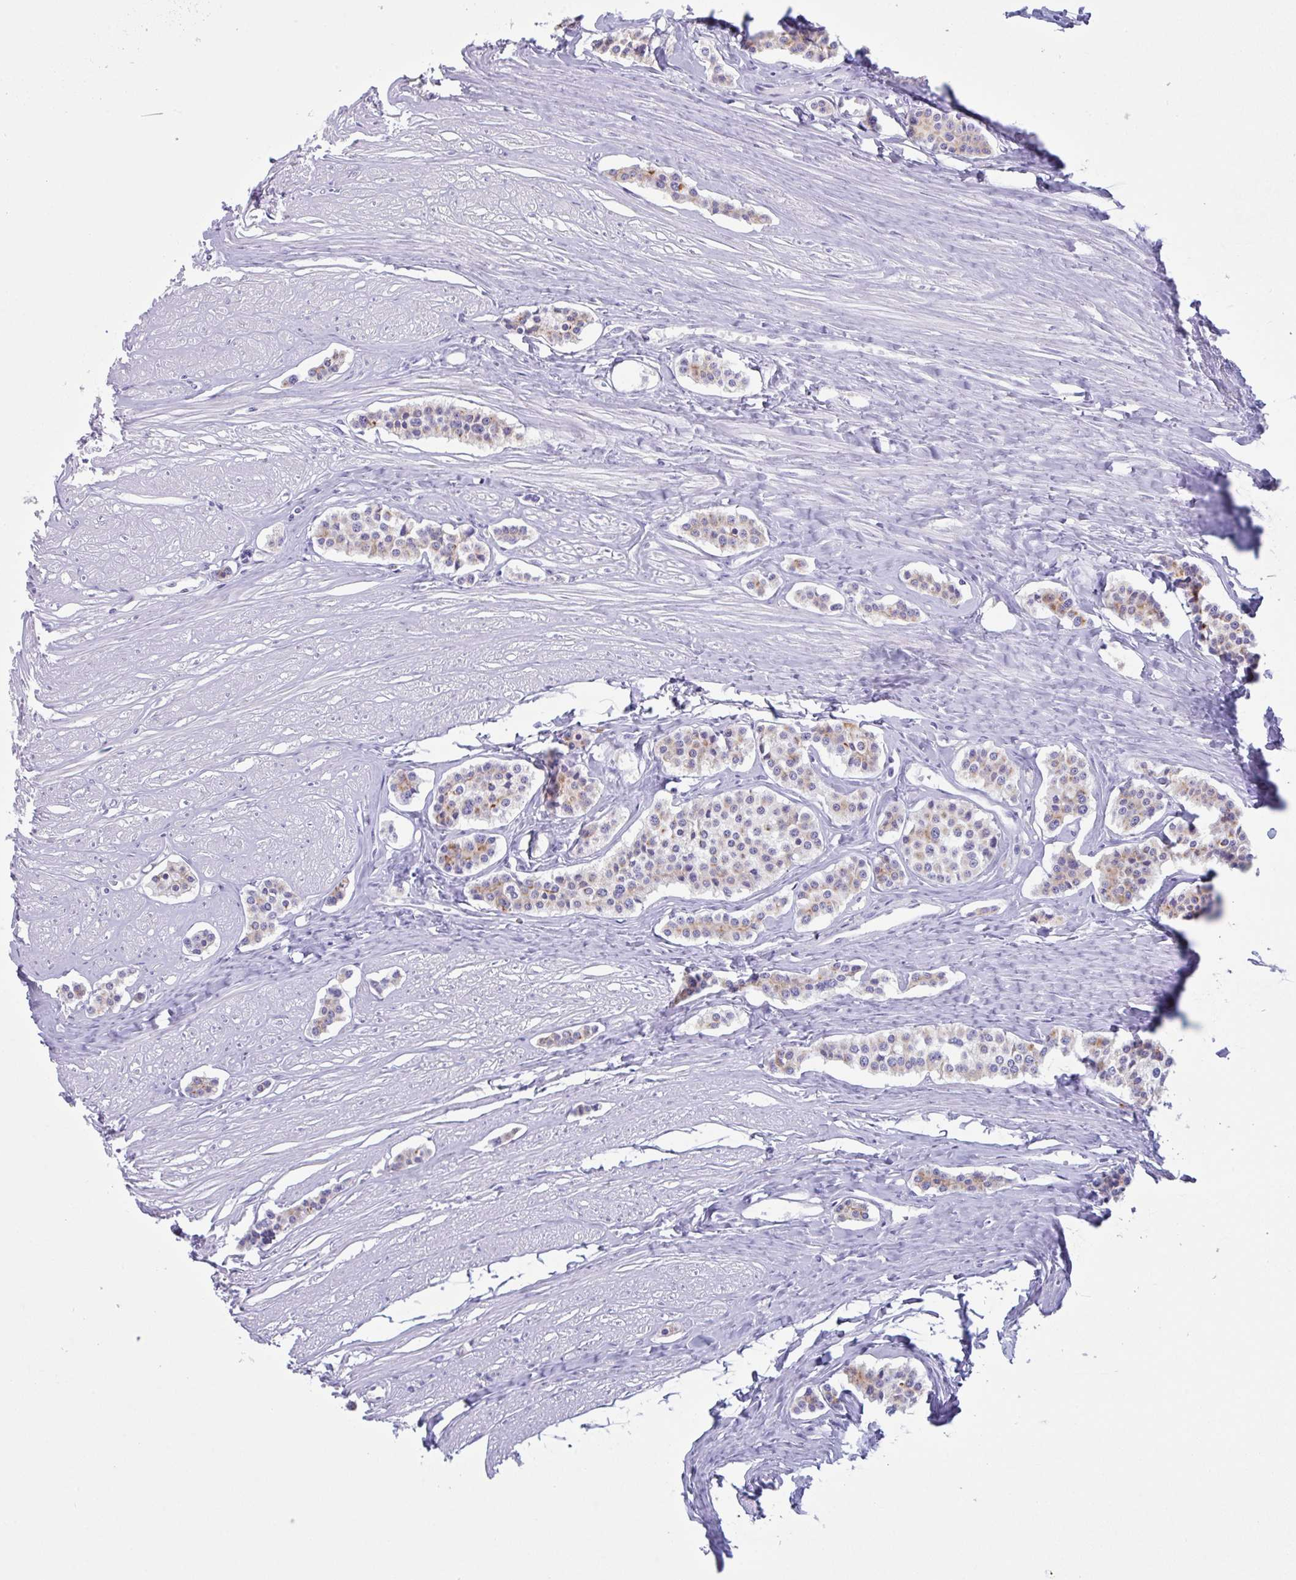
{"staining": {"intensity": "weak", "quantity": ">75%", "location": "cytoplasmic/membranous"}, "tissue": "carcinoid", "cell_type": "Tumor cells", "image_type": "cancer", "snomed": [{"axis": "morphology", "description": "Carcinoid, malignant, NOS"}, {"axis": "topography", "description": "Small intestine"}], "caption": "Tumor cells exhibit low levels of weak cytoplasmic/membranous positivity in about >75% of cells in human malignant carcinoid.", "gene": "DTWD2", "patient": {"sex": "male", "age": 60}}